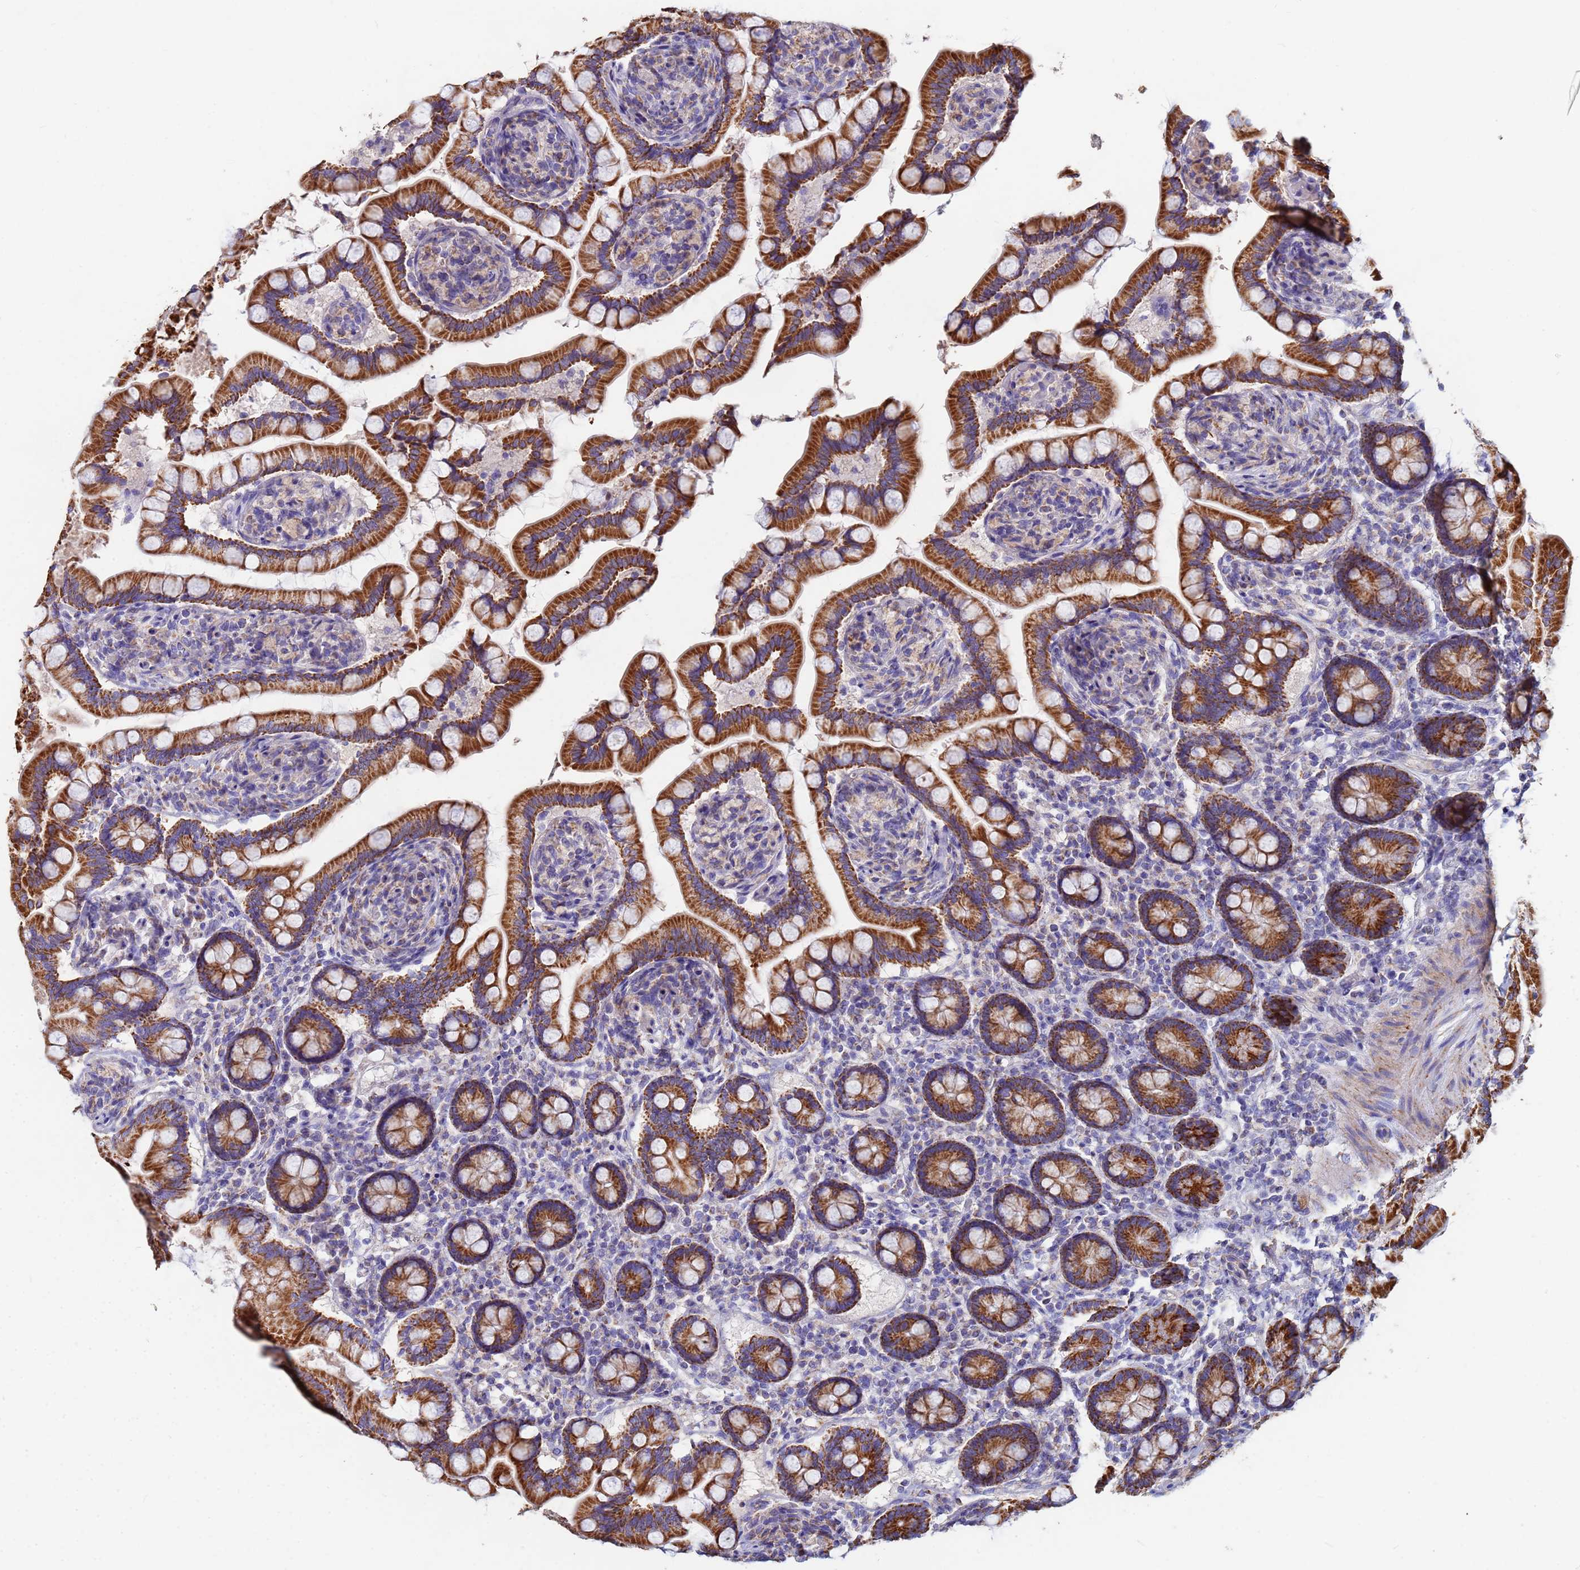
{"staining": {"intensity": "strong", "quantity": ">75%", "location": "cytoplasmic/membranous"}, "tissue": "small intestine", "cell_type": "Glandular cells", "image_type": "normal", "snomed": [{"axis": "morphology", "description": "Normal tissue, NOS"}, {"axis": "topography", "description": "Small intestine"}], "caption": "This is an image of IHC staining of benign small intestine, which shows strong staining in the cytoplasmic/membranous of glandular cells.", "gene": "UQCRHL", "patient": {"sex": "female", "age": 64}}